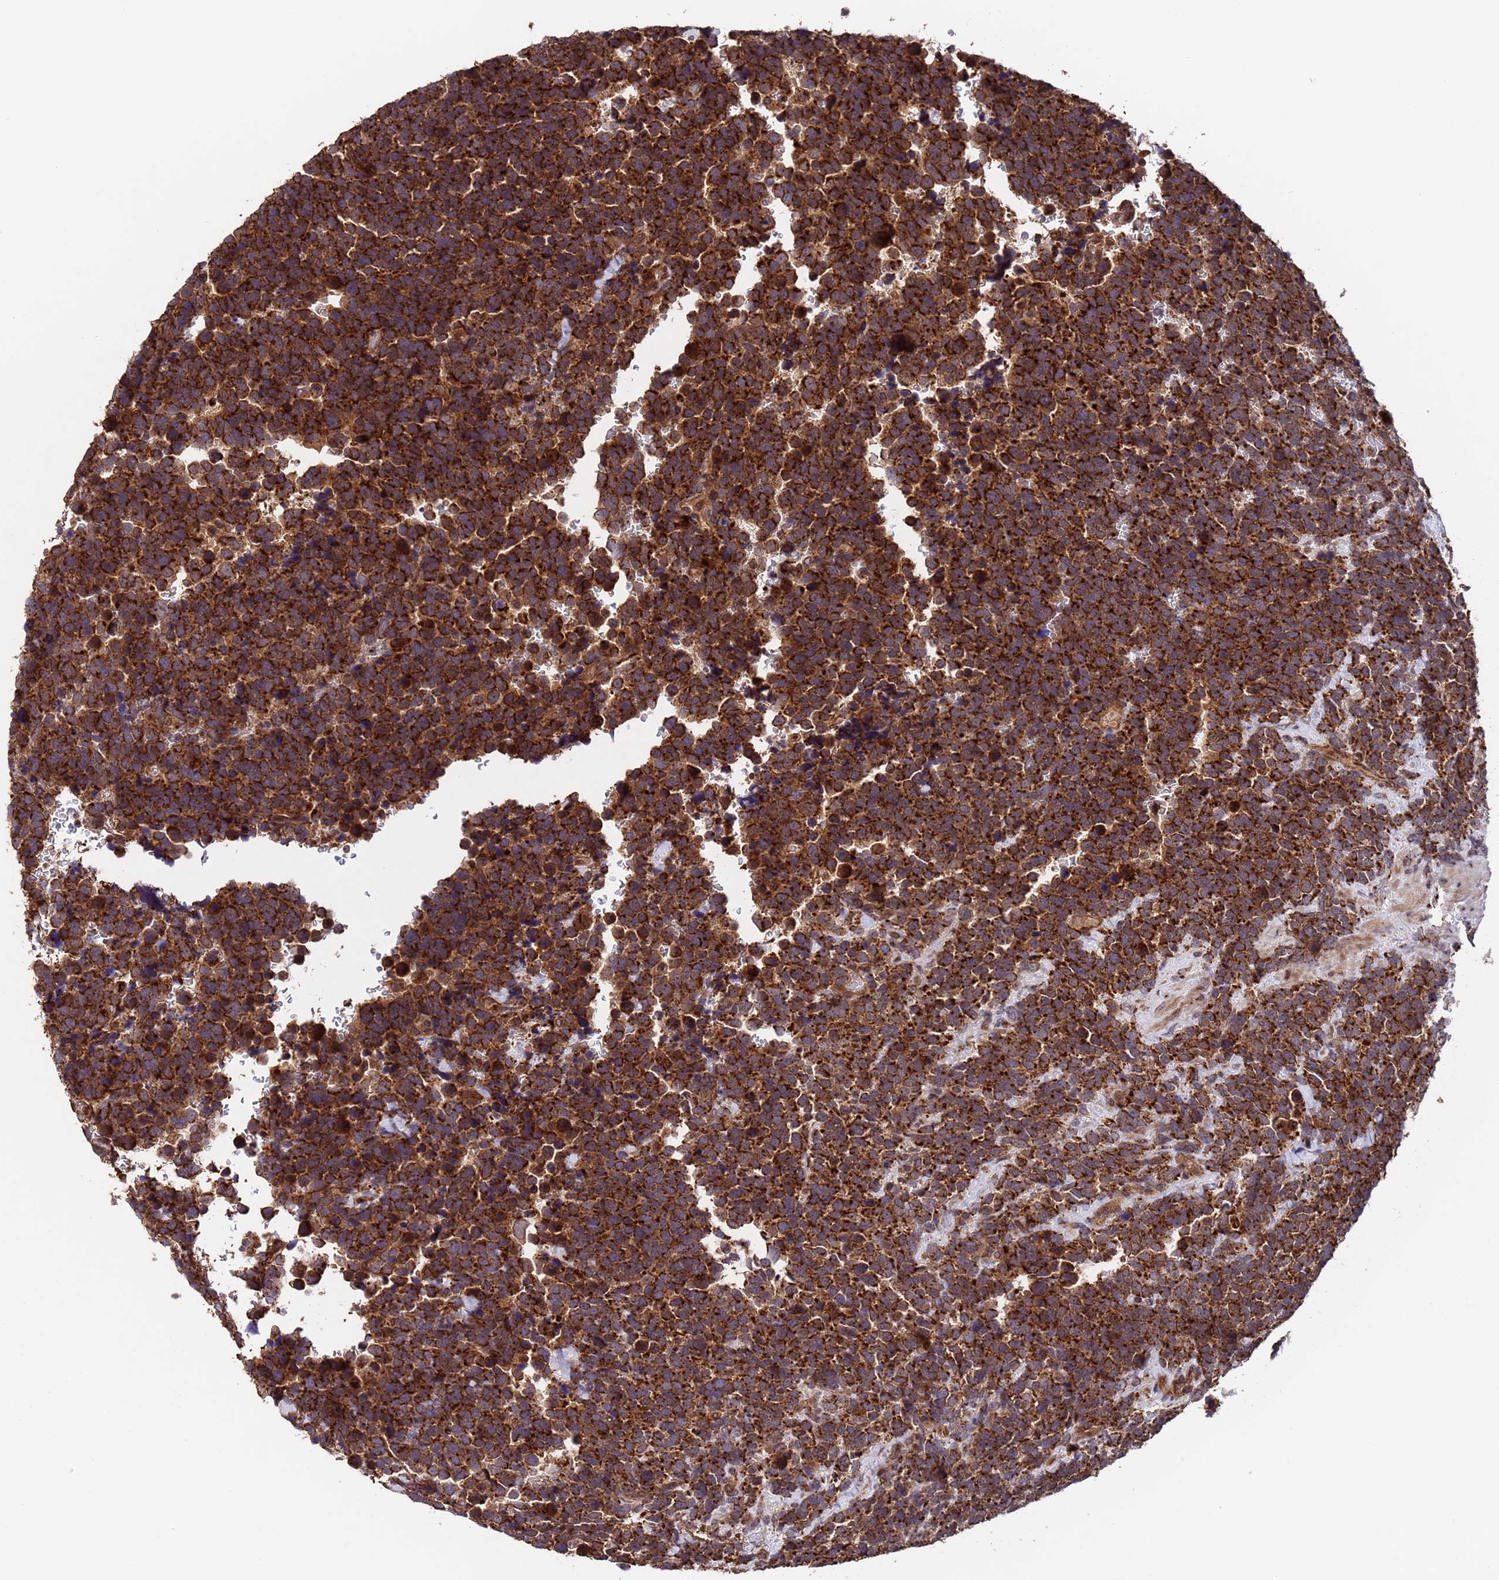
{"staining": {"intensity": "strong", "quantity": ">75%", "location": "cytoplasmic/membranous"}, "tissue": "urothelial cancer", "cell_type": "Tumor cells", "image_type": "cancer", "snomed": [{"axis": "morphology", "description": "Urothelial carcinoma, High grade"}, {"axis": "topography", "description": "Urinary bladder"}], "caption": "Immunohistochemistry histopathology image of urothelial carcinoma (high-grade) stained for a protein (brown), which demonstrates high levels of strong cytoplasmic/membranous positivity in about >75% of tumor cells.", "gene": "TSR3", "patient": {"sex": "female", "age": 82}}